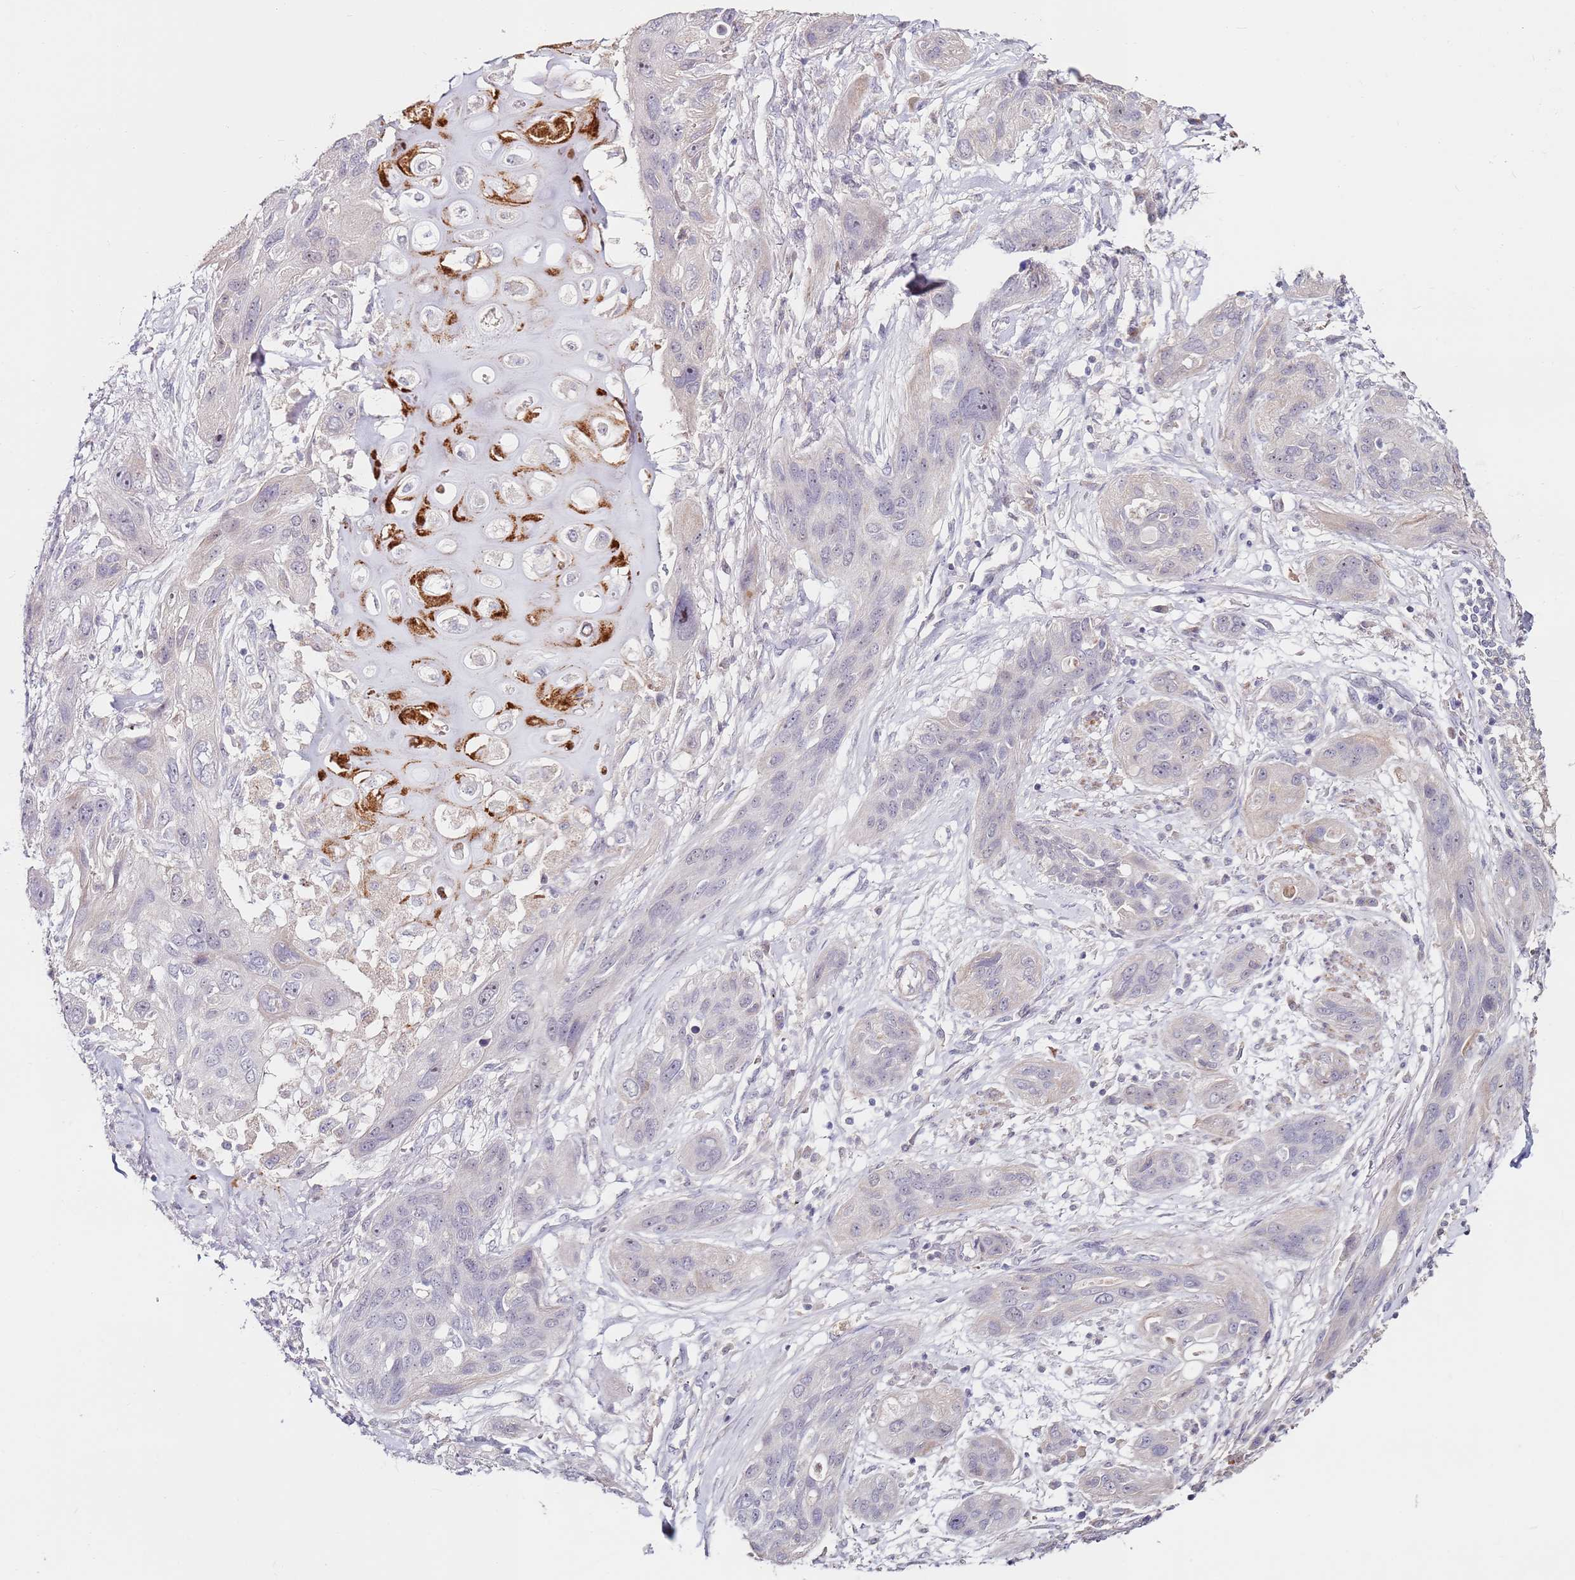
{"staining": {"intensity": "negative", "quantity": "none", "location": "none"}, "tissue": "lung cancer", "cell_type": "Tumor cells", "image_type": "cancer", "snomed": [{"axis": "morphology", "description": "Squamous cell carcinoma, NOS"}, {"axis": "topography", "description": "Lung"}], "caption": "Protein analysis of lung cancer displays no significant staining in tumor cells. (Brightfield microscopy of DAB (3,3'-diaminobenzidine) immunohistochemistry at high magnification).", "gene": "RARS2", "patient": {"sex": "female", "age": 70}}